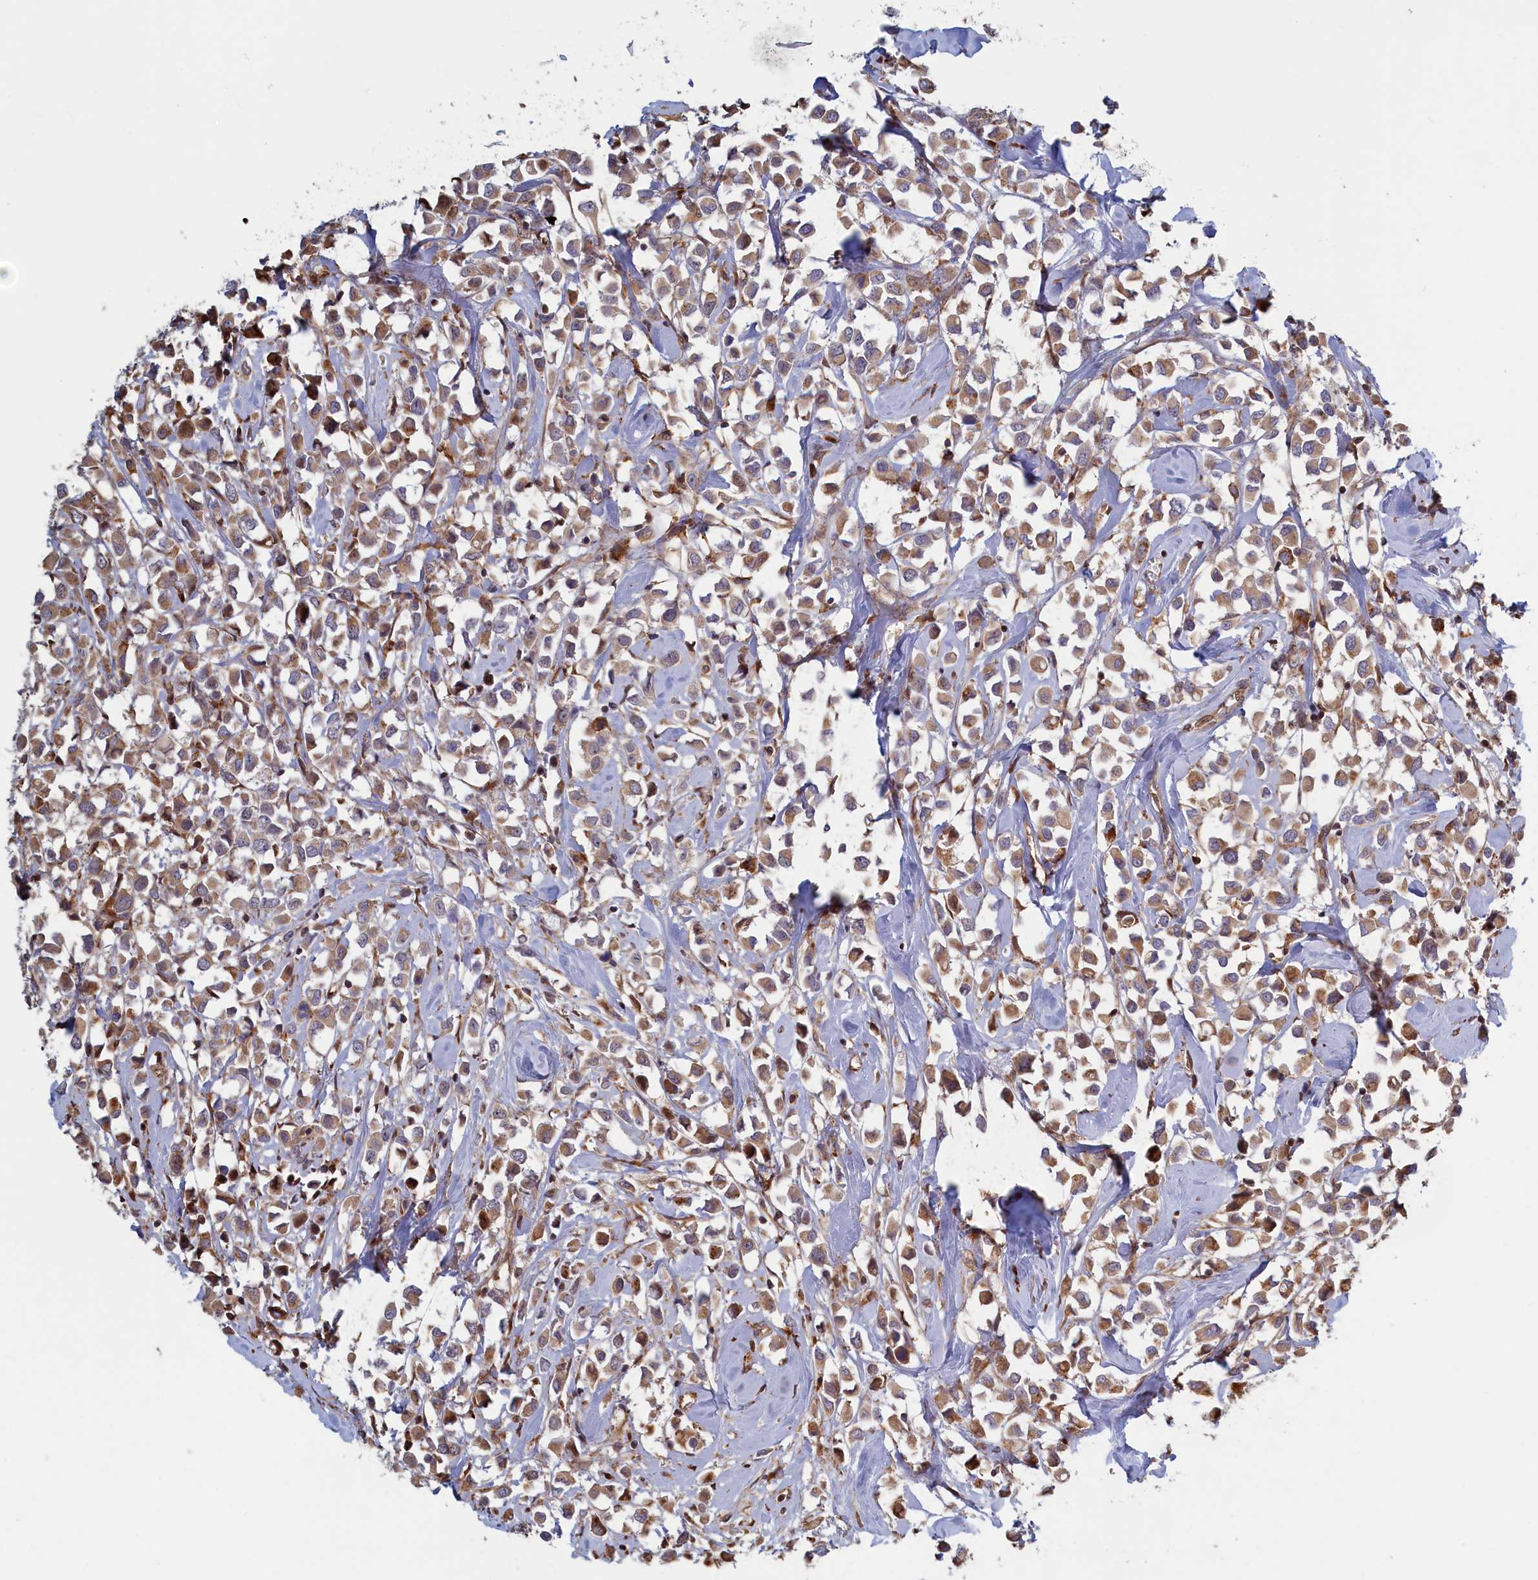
{"staining": {"intensity": "moderate", "quantity": ">75%", "location": "cytoplasmic/membranous"}, "tissue": "breast cancer", "cell_type": "Tumor cells", "image_type": "cancer", "snomed": [{"axis": "morphology", "description": "Duct carcinoma"}, {"axis": "topography", "description": "Breast"}], "caption": "This is a photomicrograph of immunohistochemistry (IHC) staining of breast cancer, which shows moderate expression in the cytoplasmic/membranous of tumor cells.", "gene": "RILPL1", "patient": {"sex": "female", "age": 61}}